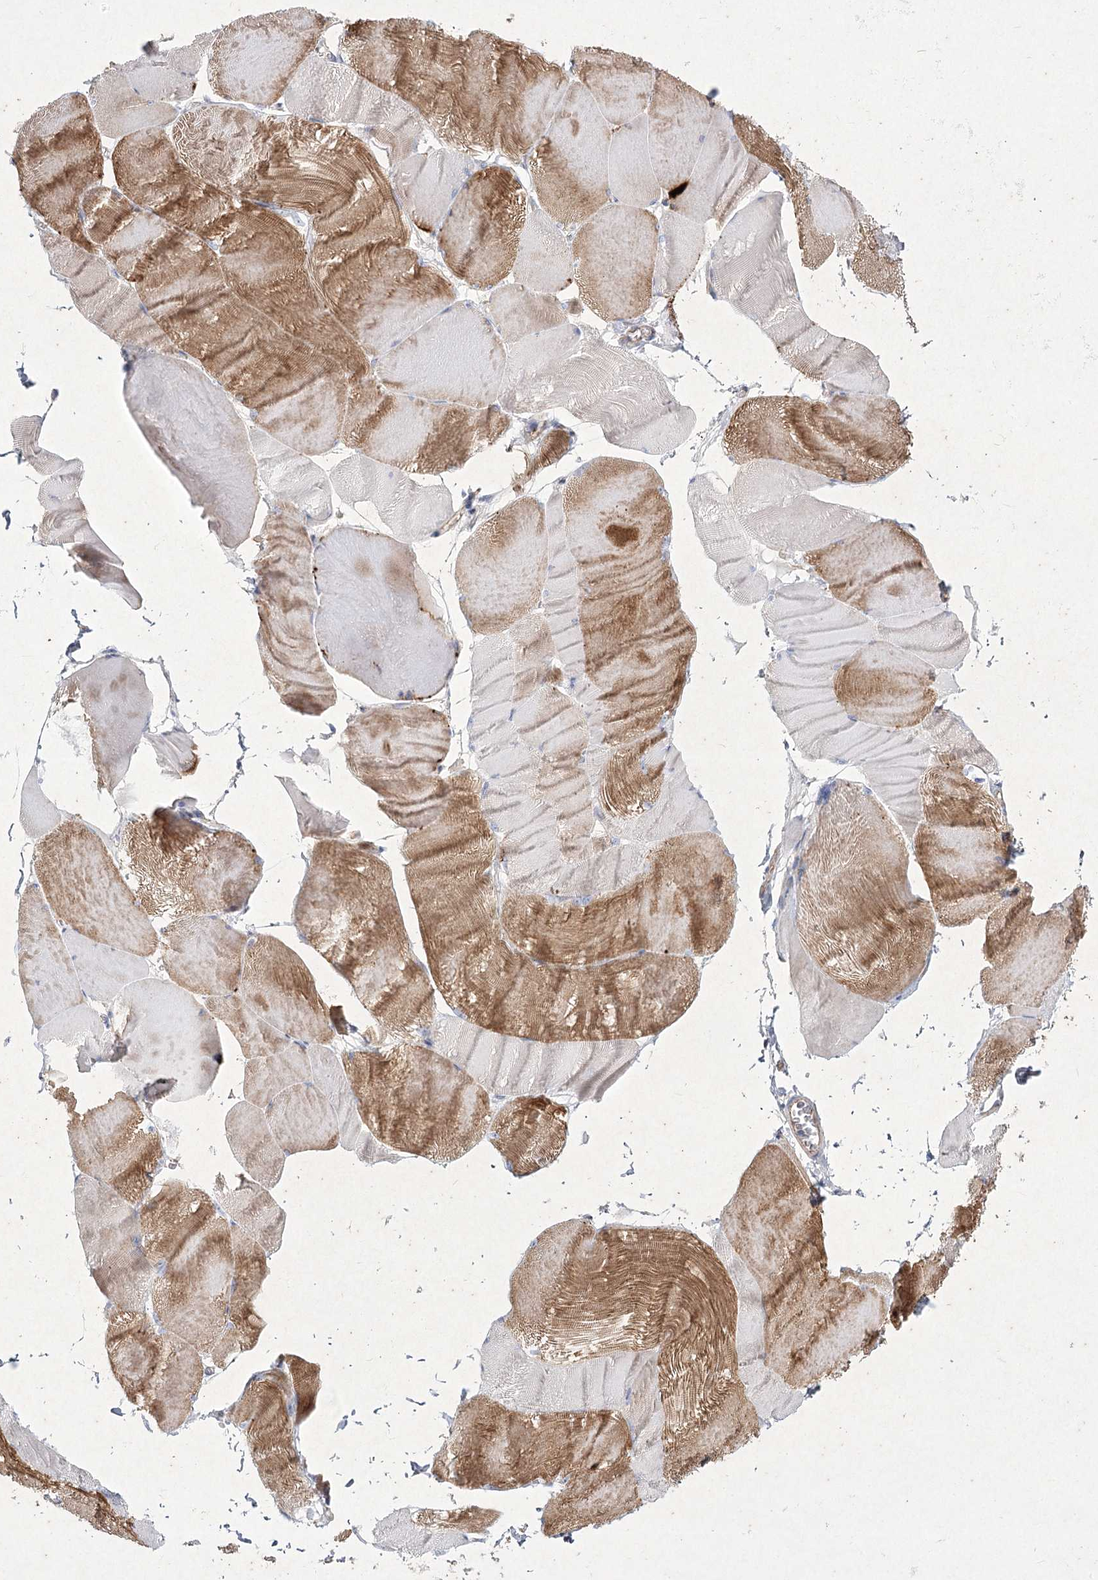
{"staining": {"intensity": "moderate", "quantity": ">75%", "location": "cytoplasmic/membranous"}, "tissue": "skeletal muscle", "cell_type": "Myocytes", "image_type": "normal", "snomed": [{"axis": "morphology", "description": "Normal tissue, NOS"}, {"axis": "morphology", "description": "Basal cell carcinoma"}, {"axis": "topography", "description": "Skeletal muscle"}], "caption": "About >75% of myocytes in benign human skeletal muscle reveal moderate cytoplasmic/membranous protein staining as visualized by brown immunohistochemical staining.", "gene": "LDLRAD3", "patient": {"sex": "female", "age": 64}}